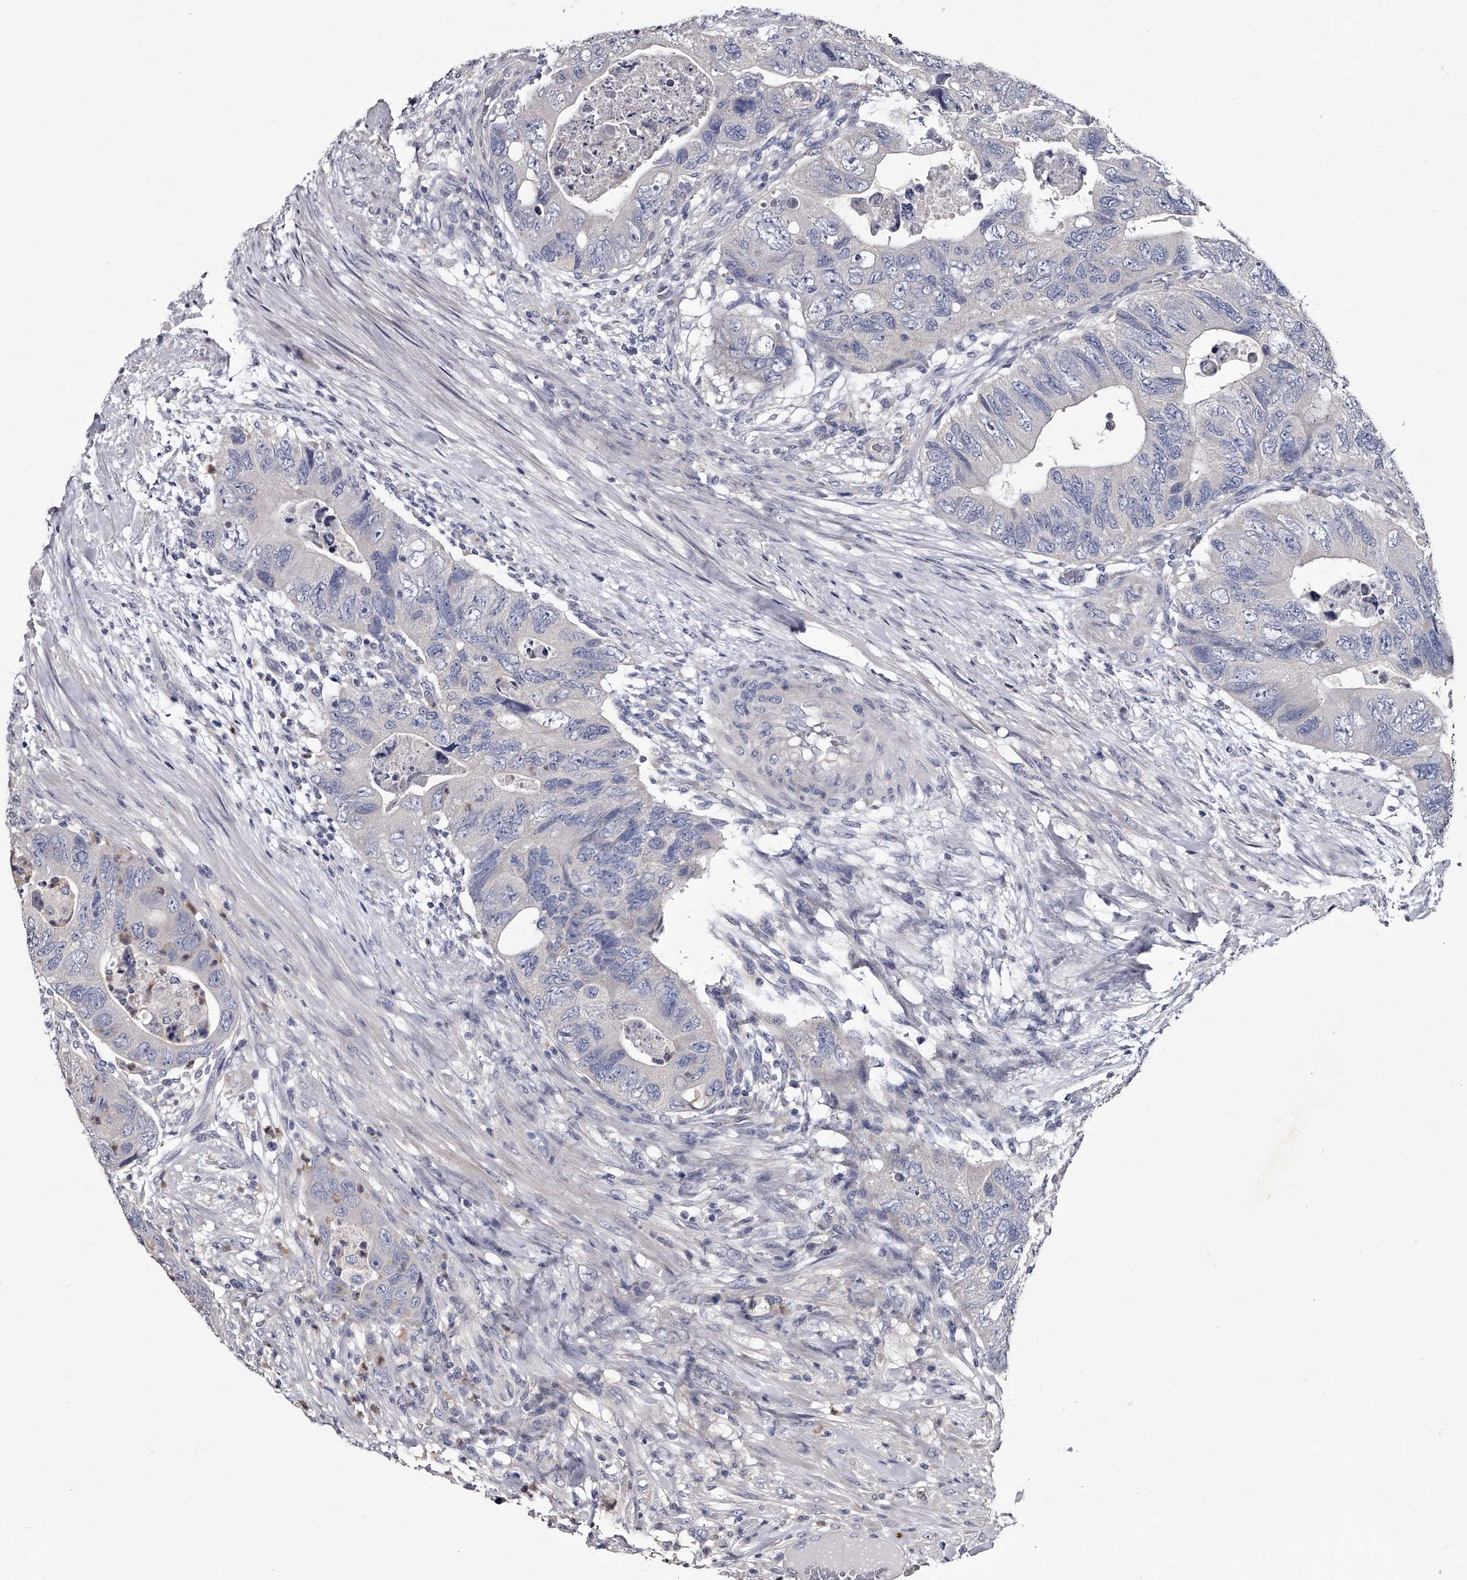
{"staining": {"intensity": "negative", "quantity": "none", "location": "none"}, "tissue": "colorectal cancer", "cell_type": "Tumor cells", "image_type": "cancer", "snomed": [{"axis": "morphology", "description": "Adenocarcinoma, NOS"}, {"axis": "topography", "description": "Rectum"}], "caption": "This is an immunohistochemistry photomicrograph of human colorectal adenocarcinoma. There is no staining in tumor cells.", "gene": "GAPVD1", "patient": {"sex": "male", "age": 63}}